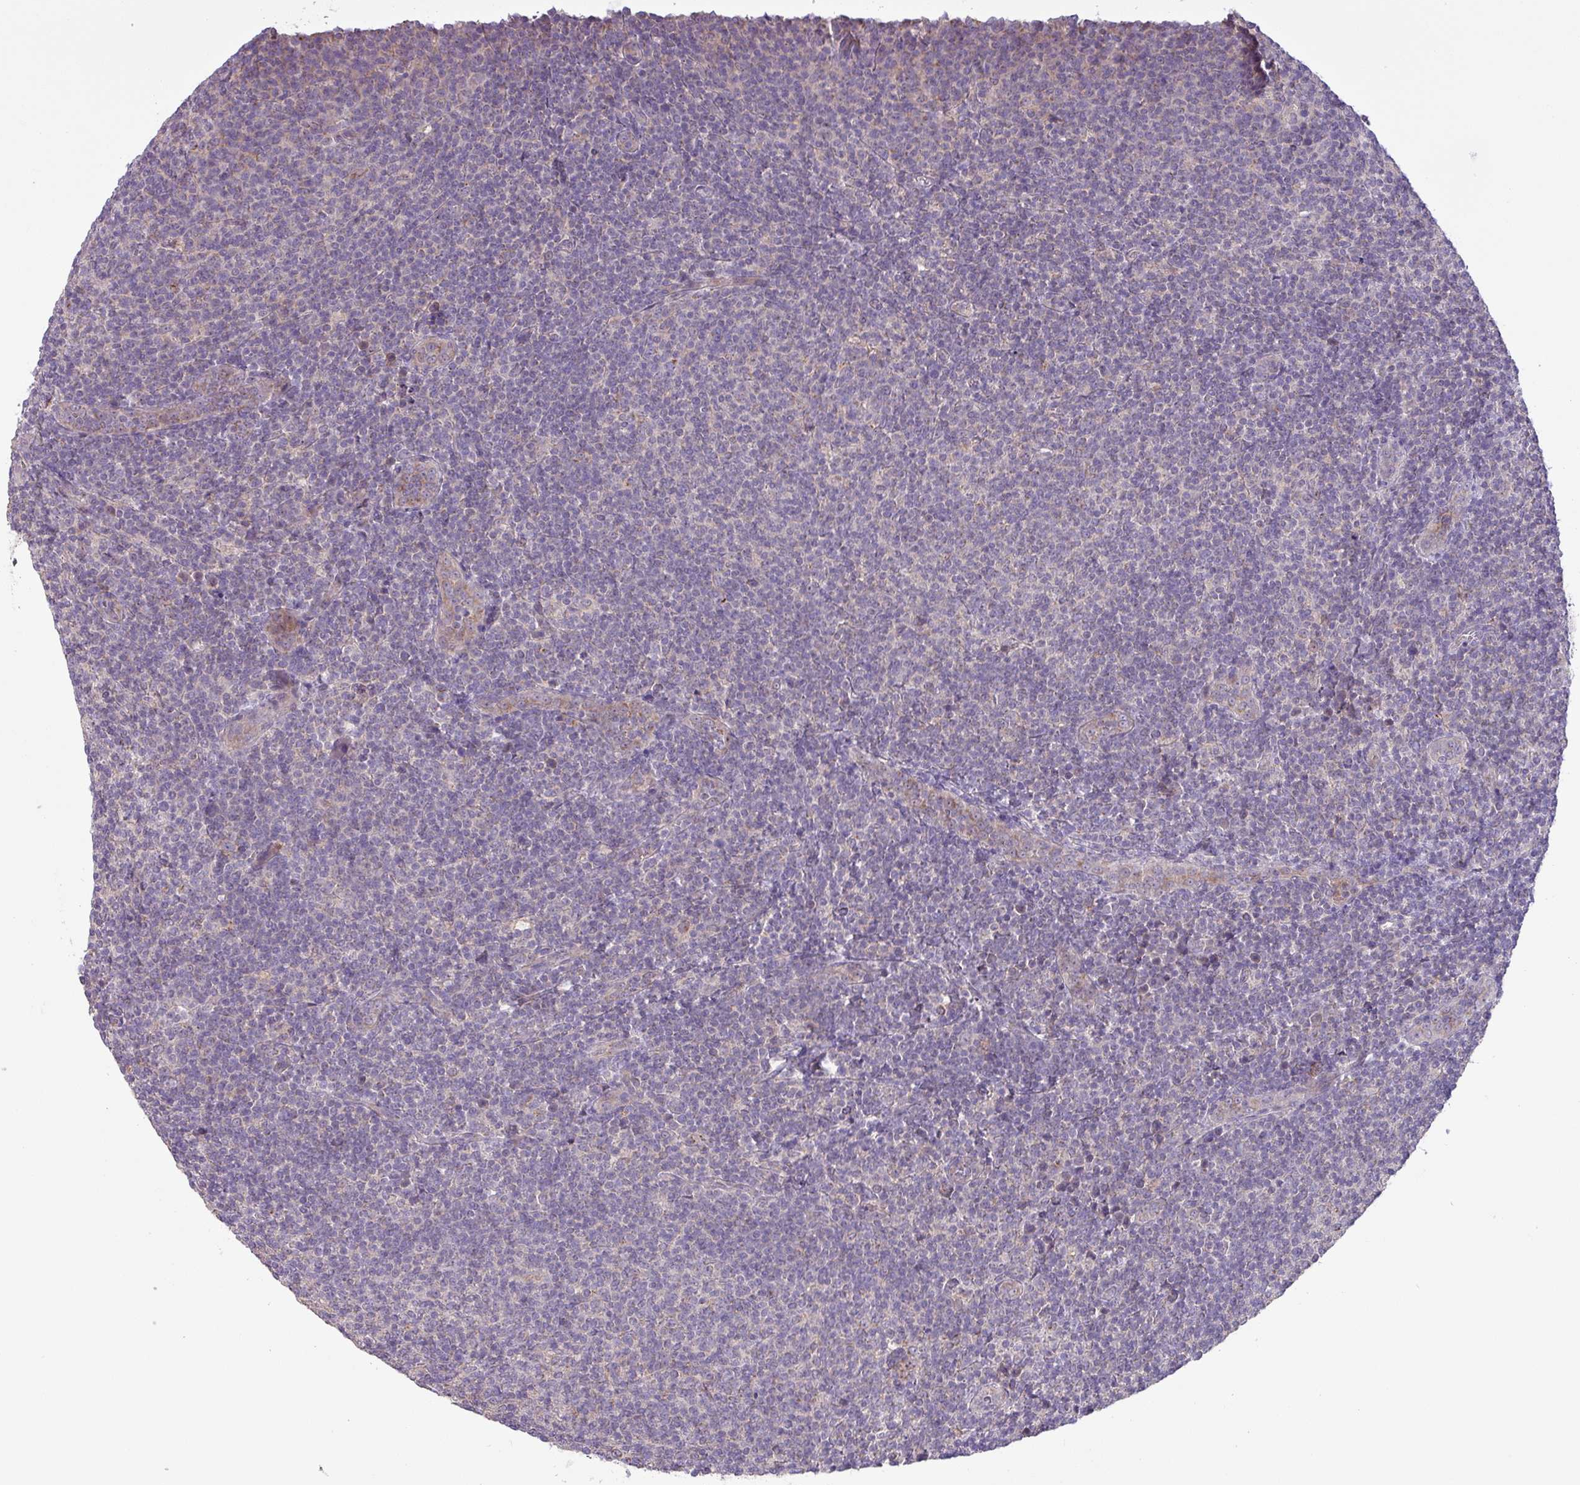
{"staining": {"intensity": "negative", "quantity": "none", "location": "none"}, "tissue": "lymphoma", "cell_type": "Tumor cells", "image_type": "cancer", "snomed": [{"axis": "morphology", "description": "Malignant lymphoma, non-Hodgkin's type, Low grade"}, {"axis": "topography", "description": "Lymph node"}], "caption": "Immunohistochemical staining of lymphoma displays no significant staining in tumor cells. (Brightfield microscopy of DAB (3,3'-diaminobenzidine) IHC at high magnification).", "gene": "GALNT12", "patient": {"sex": "male", "age": 66}}